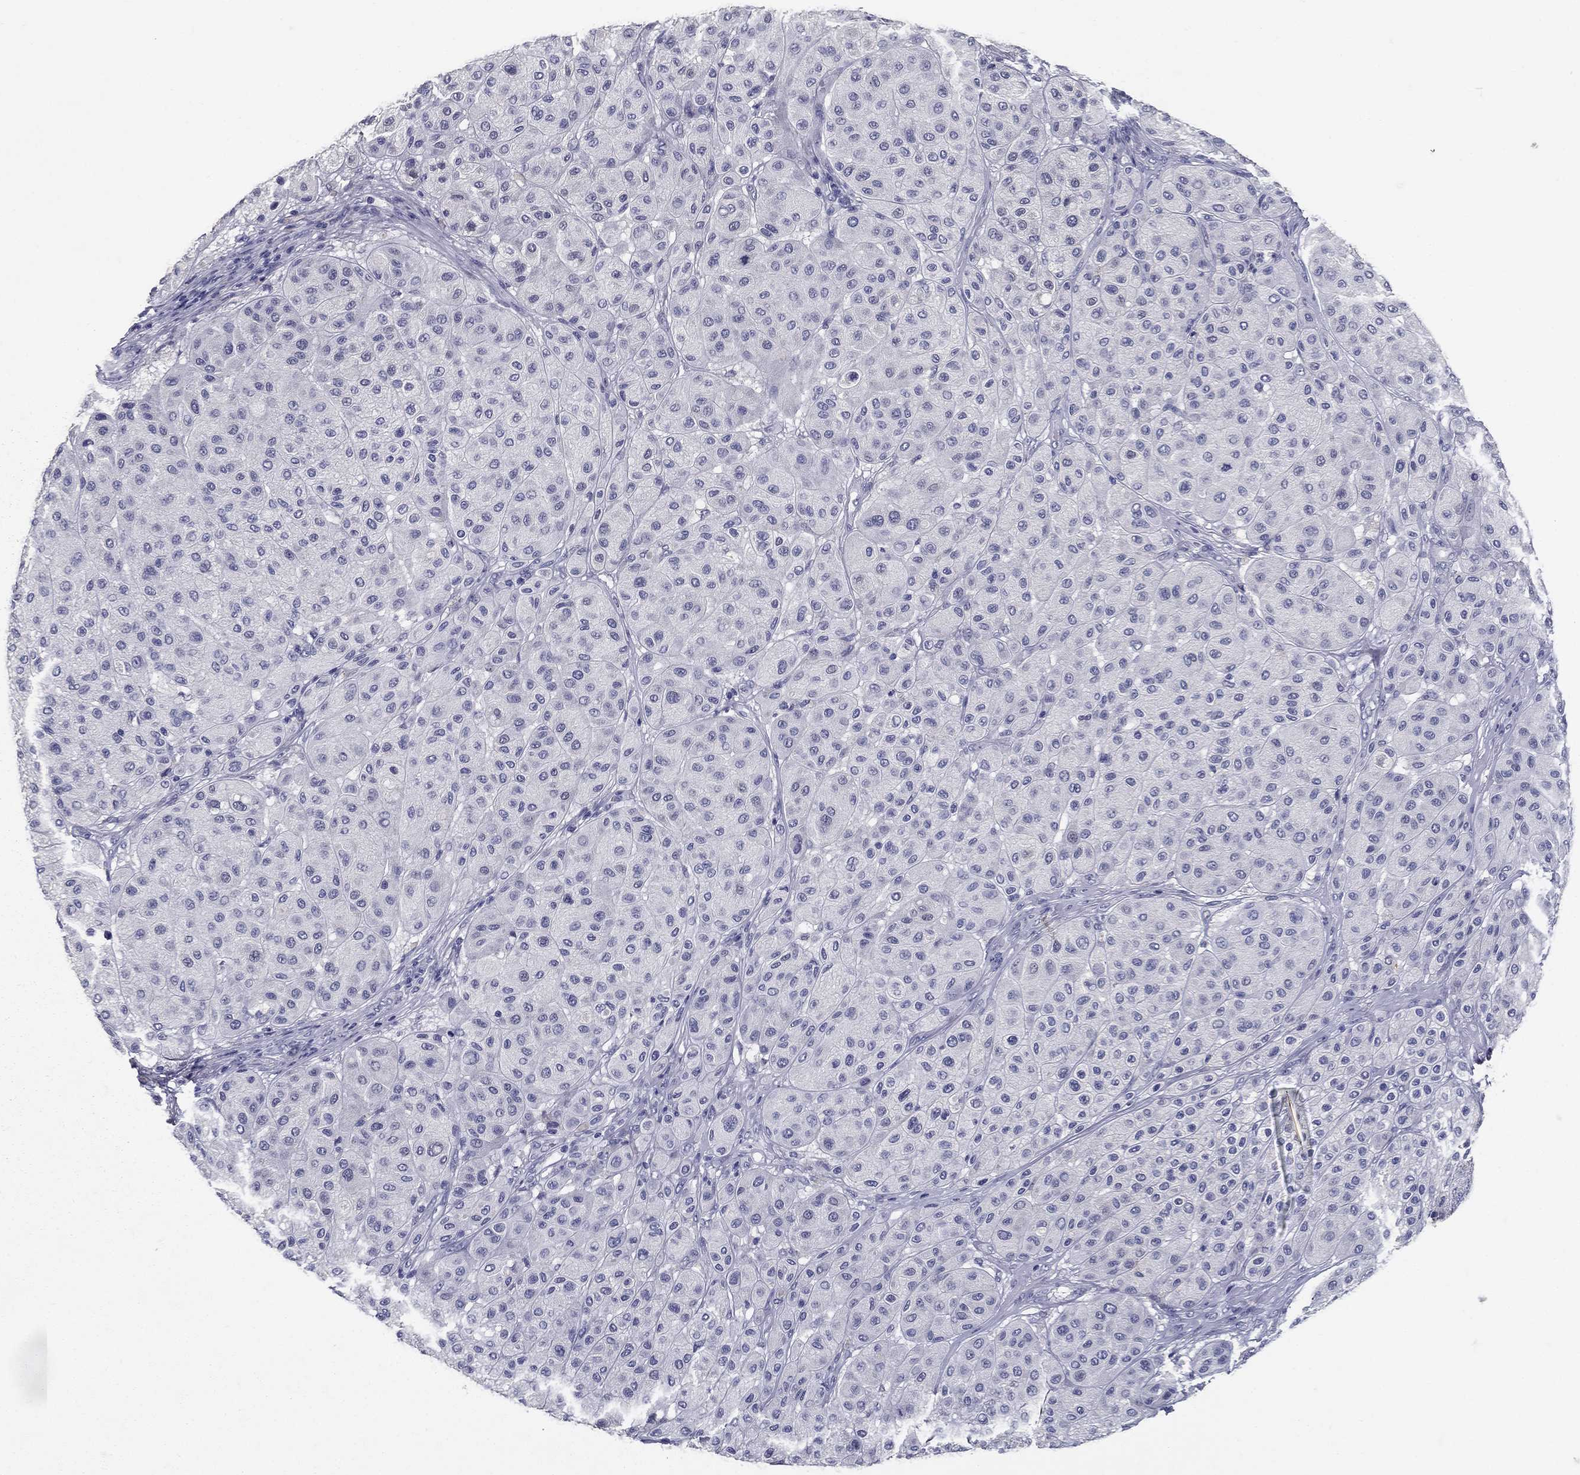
{"staining": {"intensity": "negative", "quantity": "none", "location": "none"}, "tissue": "melanoma", "cell_type": "Tumor cells", "image_type": "cancer", "snomed": [{"axis": "morphology", "description": "Malignant melanoma, Metastatic site"}, {"axis": "topography", "description": "Smooth muscle"}], "caption": "The immunohistochemistry histopathology image has no significant expression in tumor cells of melanoma tissue.", "gene": "POMC", "patient": {"sex": "male", "age": 41}}